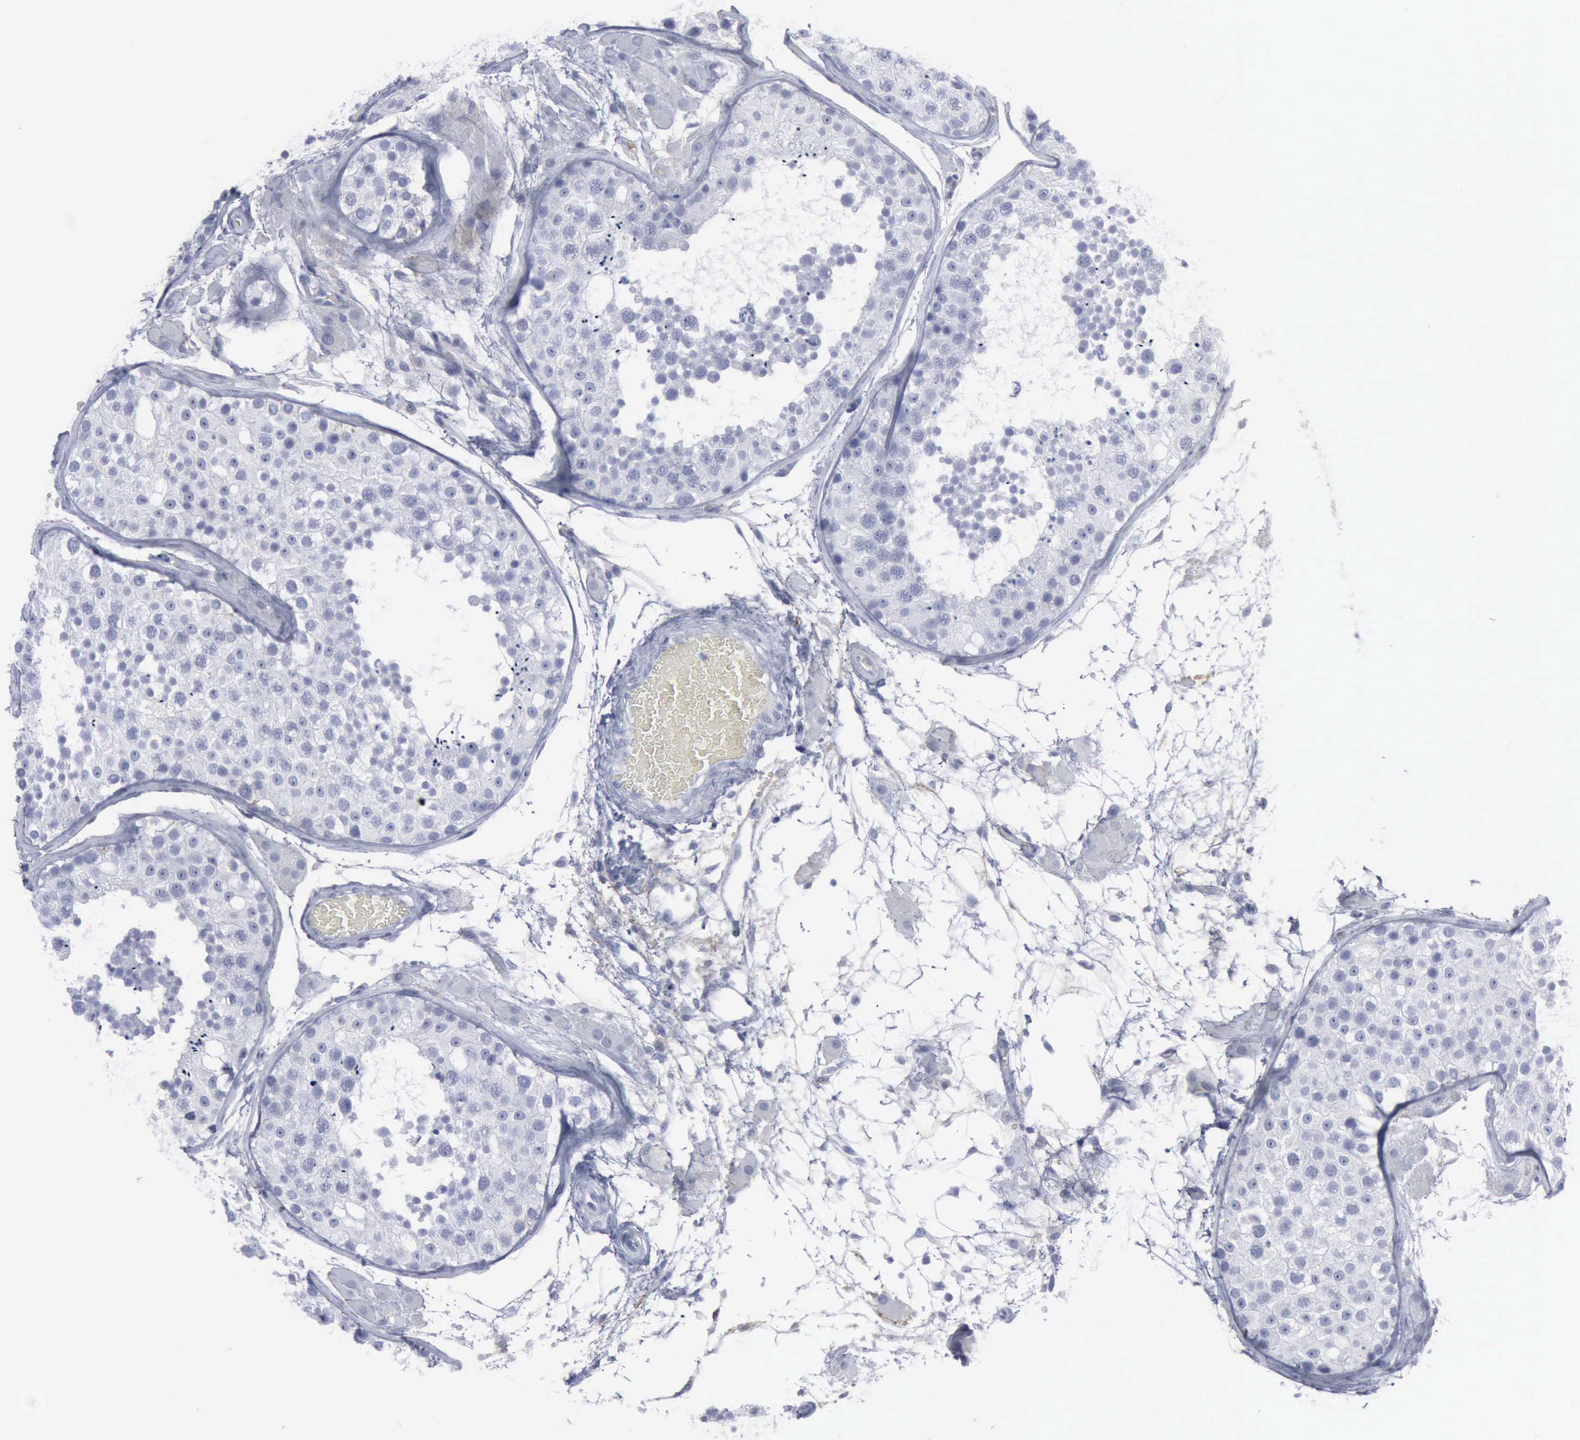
{"staining": {"intensity": "negative", "quantity": "none", "location": "none"}, "tissue": "testis", "cell_type": "Cells in seminiferous ducts", "image_type": "normal", "snomed": [{"axis": "morphology", "description": "Normal tissue, NOS"}, {"axis": "topography", "description": "Testis"}], "caption": "Immunohistochemical staining of normal human testis shows no significant expression in cells in seminiferous ducts.", "gene": "VCAM1", "patient": {"sex": "male", "age": 26}}